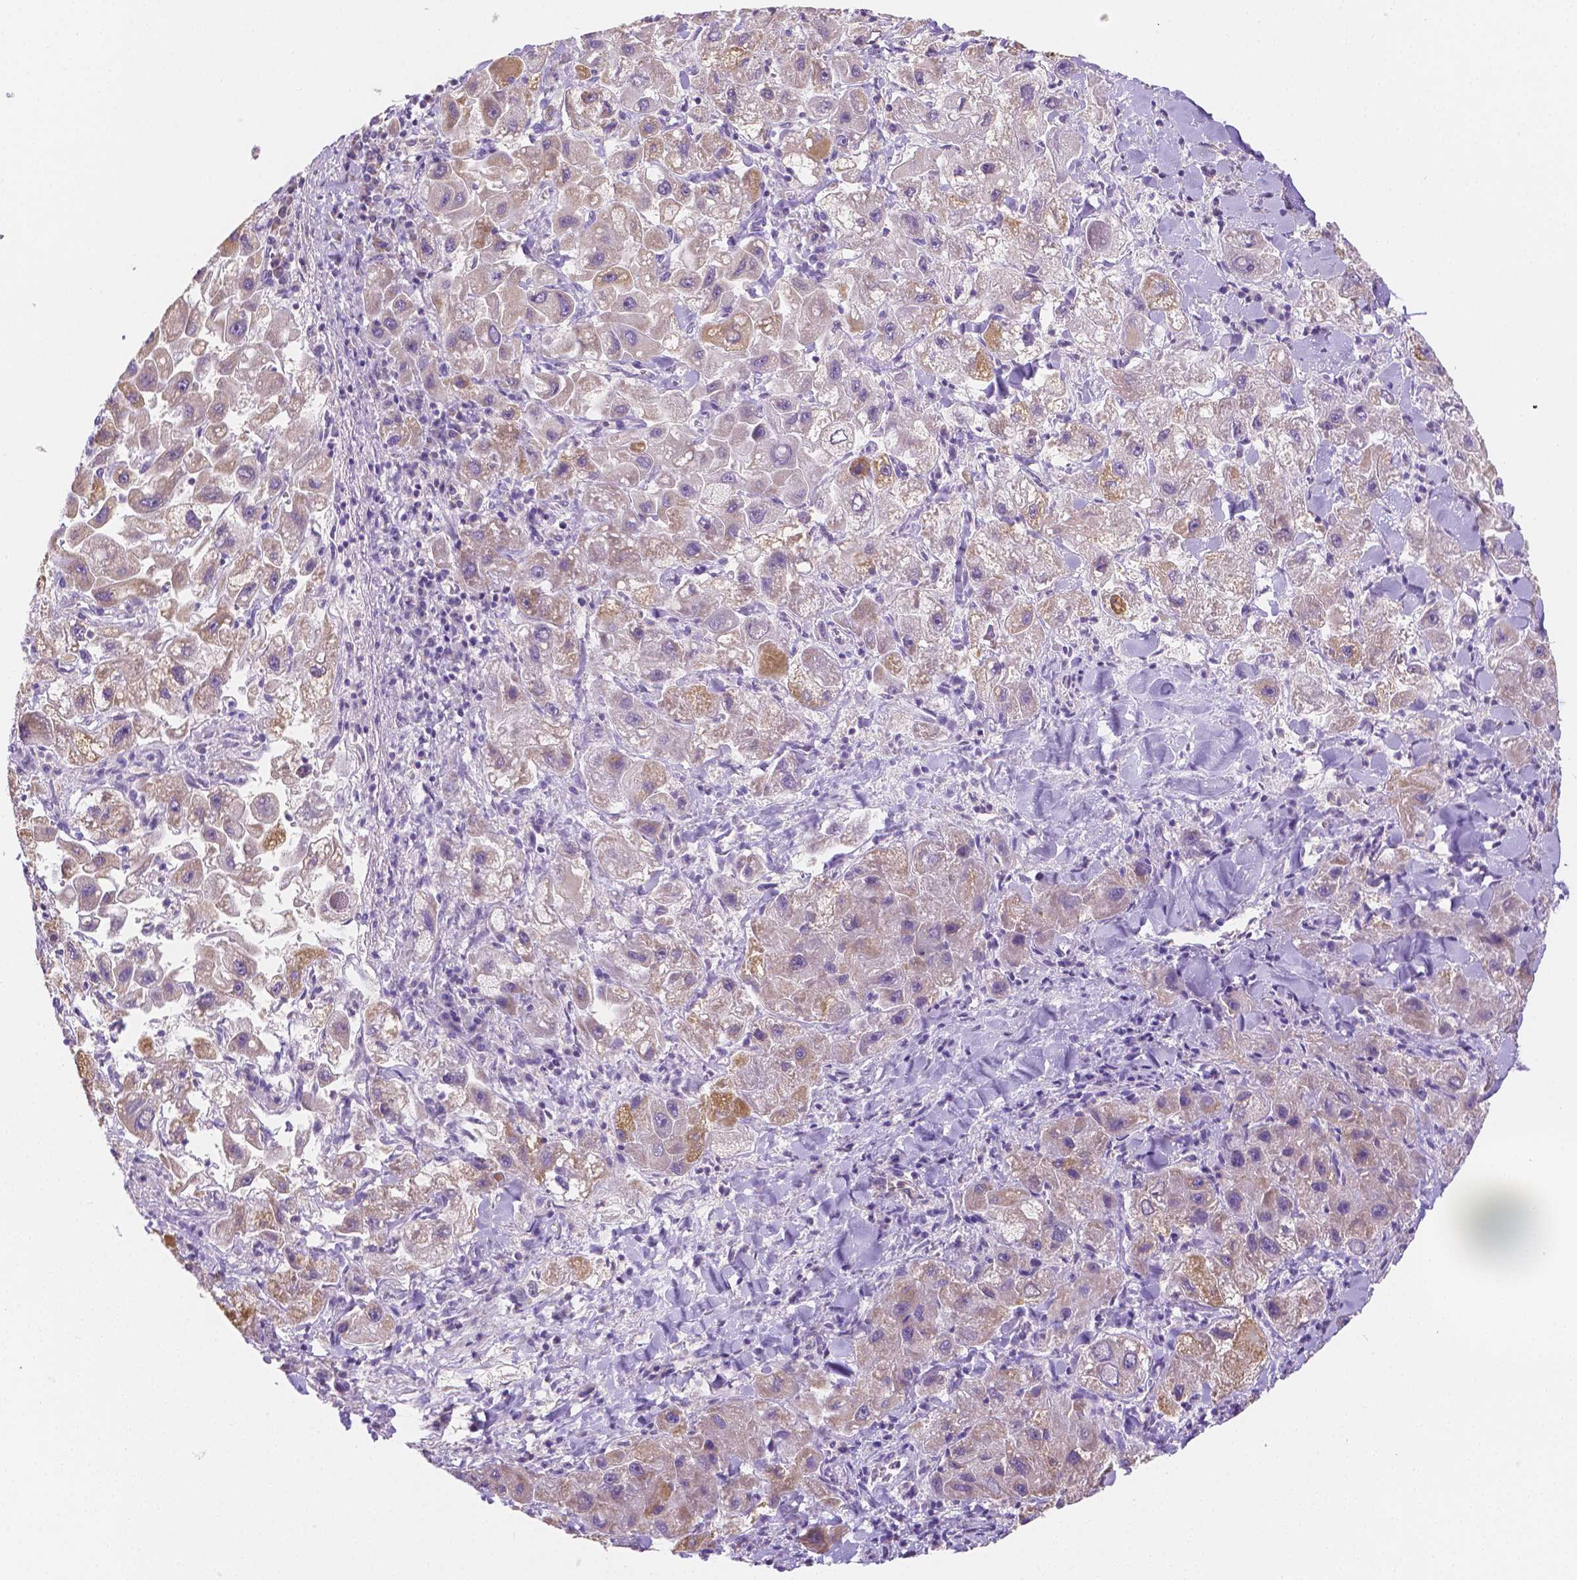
{"staining": {"intensity": "weak", "quantity": "25%-75%", "location": "cytoplasmic/membranous"}, "tissue": "liver cancer", "cell_type": "Tumor cells", "image_type": "cancer", "snomed": [{"axis": "morphology", "description": "Carcinoma, Hepatocellular, NOS"}, {"axis": "topography", "description": "Liver"}], "caption": "The micrograph demonstrates immunohistochemical staining of liver cancer (hepatocellular carcinoma). There is weak cytoplasmic/membranous expression is identified in approximately 25%-75% of tumor cells.", "gene": "TMEM130", "patient": {"sex": "male", "age": 24}}